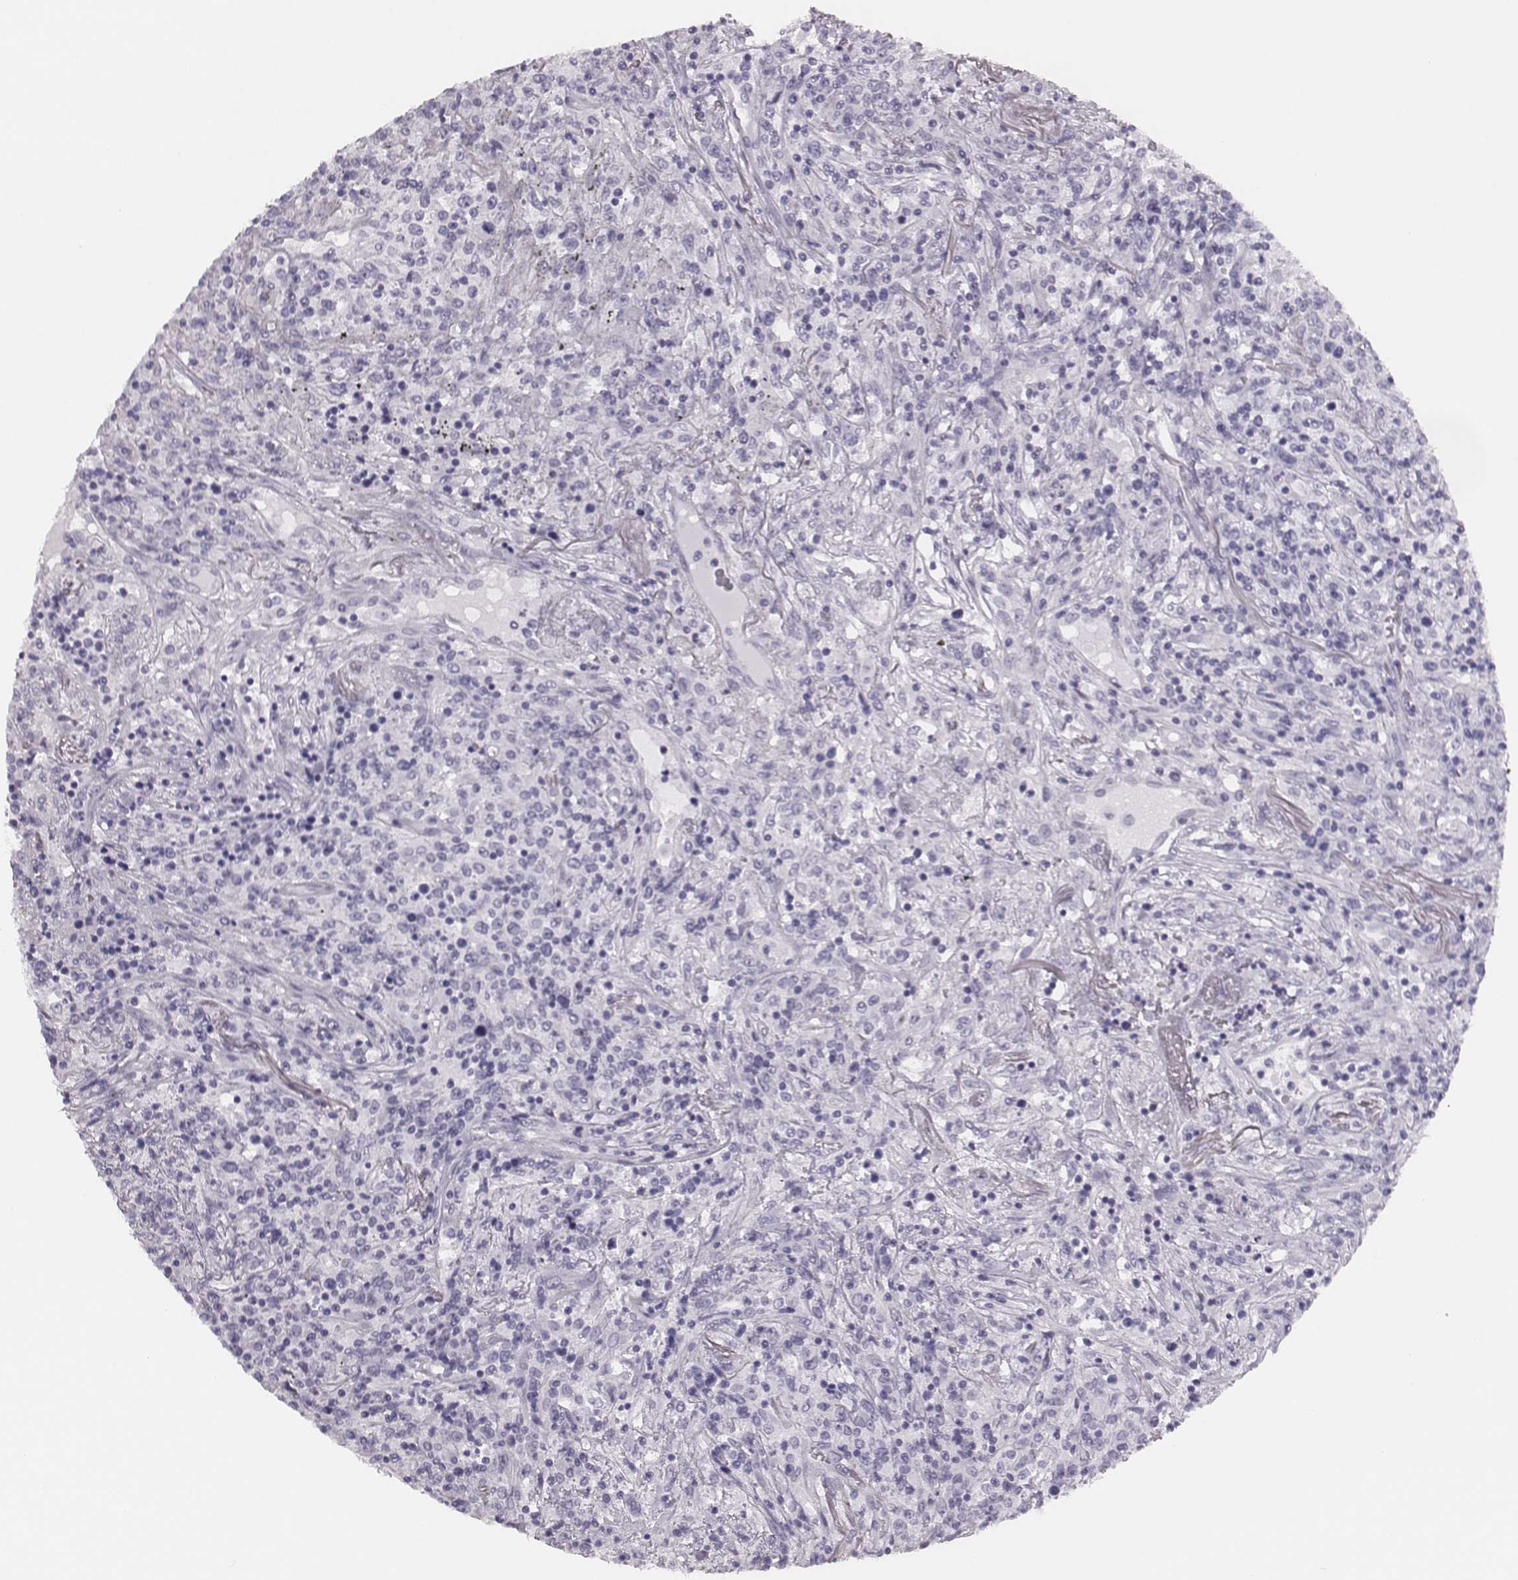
{"staining": {"intensity": "negative", "quantity": "none", "location": "none"}, "tissue": "lymphoma", "cell_type": "Tumor cells", "image_type": "cancer", "snomed": [{"axis": "morphology", "description": "Malignant lymphoma, non-Hodgkin's type, High grade"}, {"axis": "topography", "description": "Lung"}], "caption": "The histopathology image shows no staining of tumor cells in lymphoma.", "gene": "H1-6", "patient": {"sex": "male", "age": 79}}